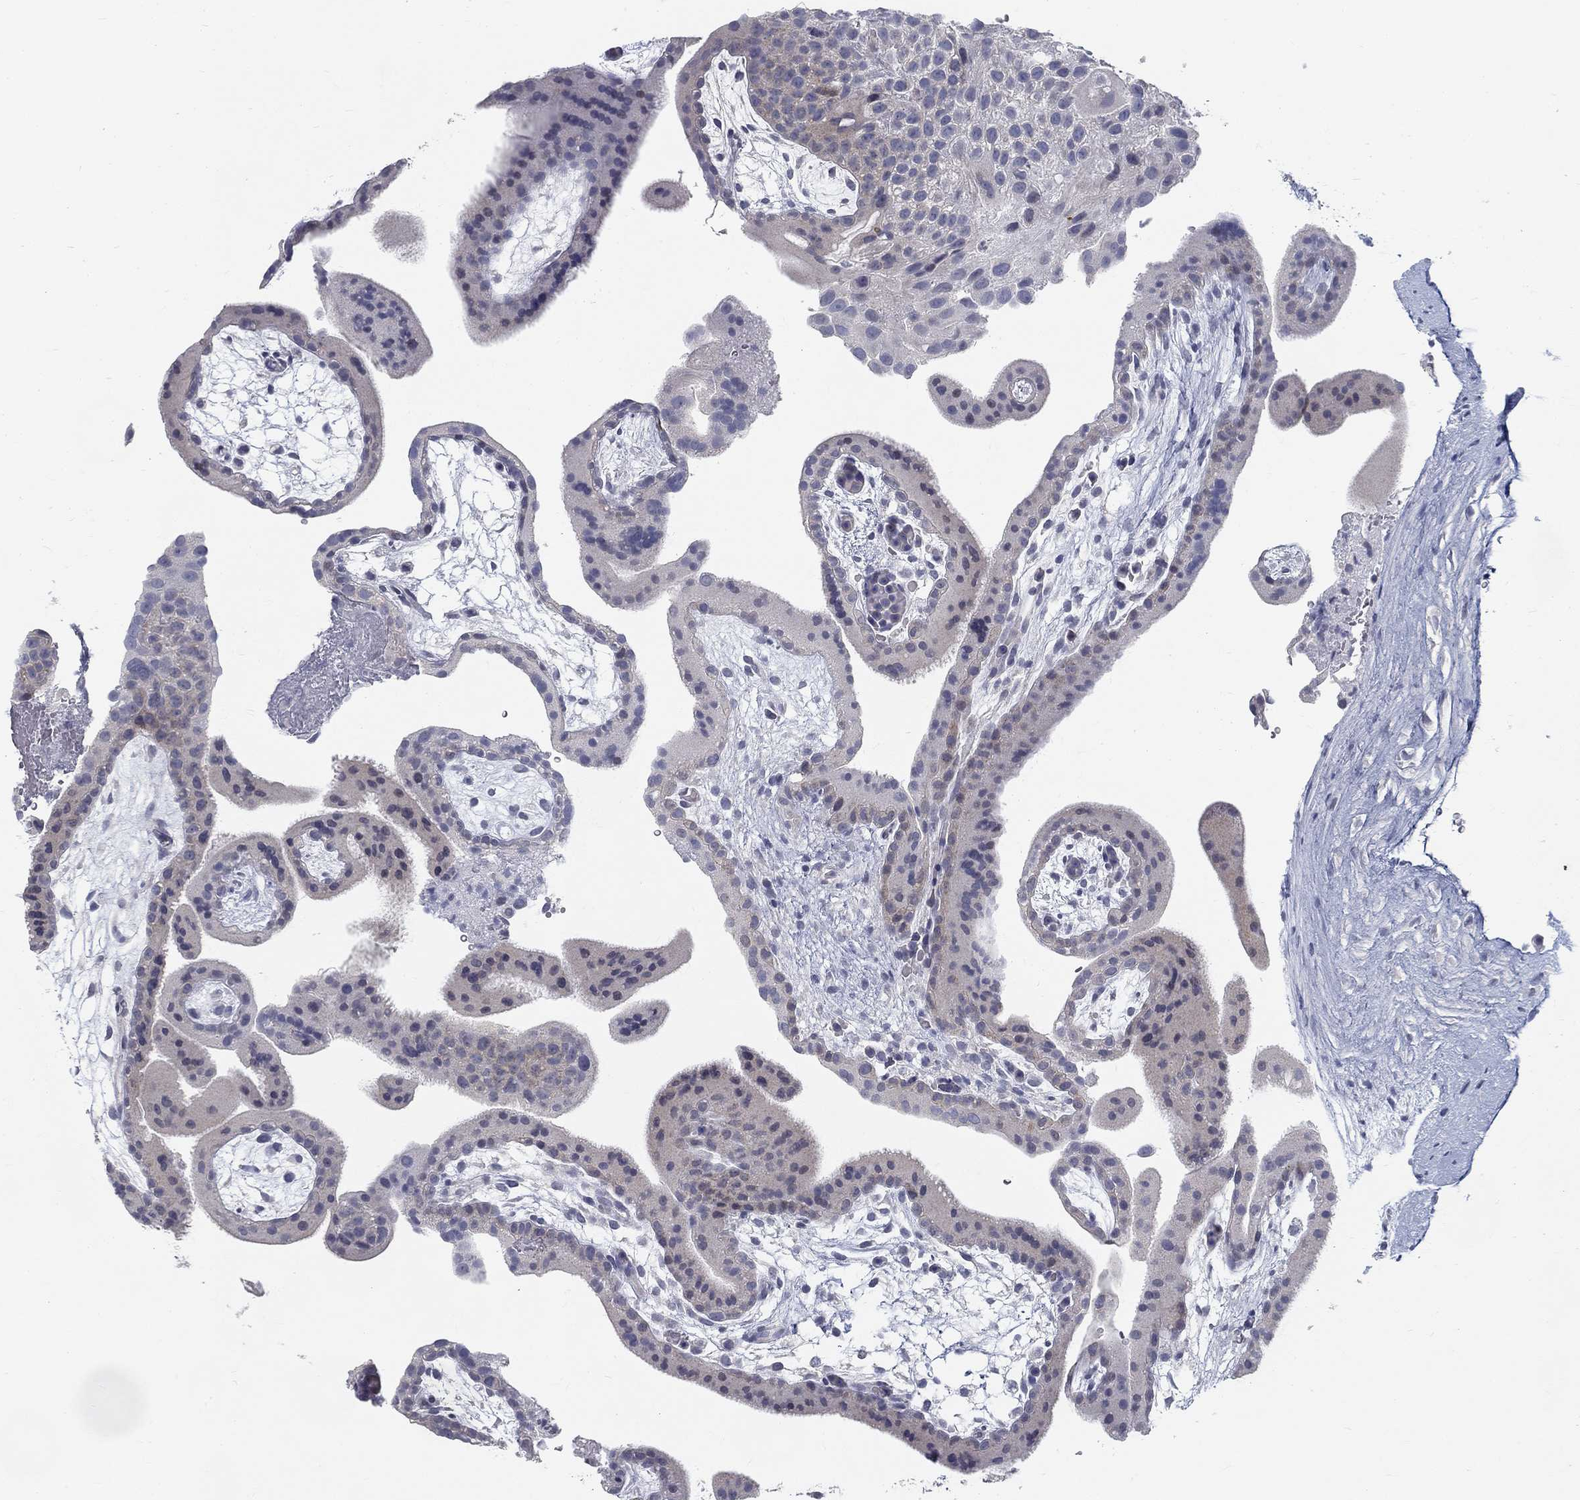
{"staining": {"intensity": "negative", "quantity": "none", "location": "none"}, "tissue": "placenta", "cell_type": "Trophoblastic cells", "image_type": "normal", "snomed": [{"axis": "morphology", "description": "Normal tissue, NOS"}, {"axis": "topography", "description": "Placenta"}], "caption": "Human placenta stained for a protein using IHC displays no expression in trophoblastic cells.", "gene": "ATP1A3", "patient": {"sex": "female", "age": 19}}